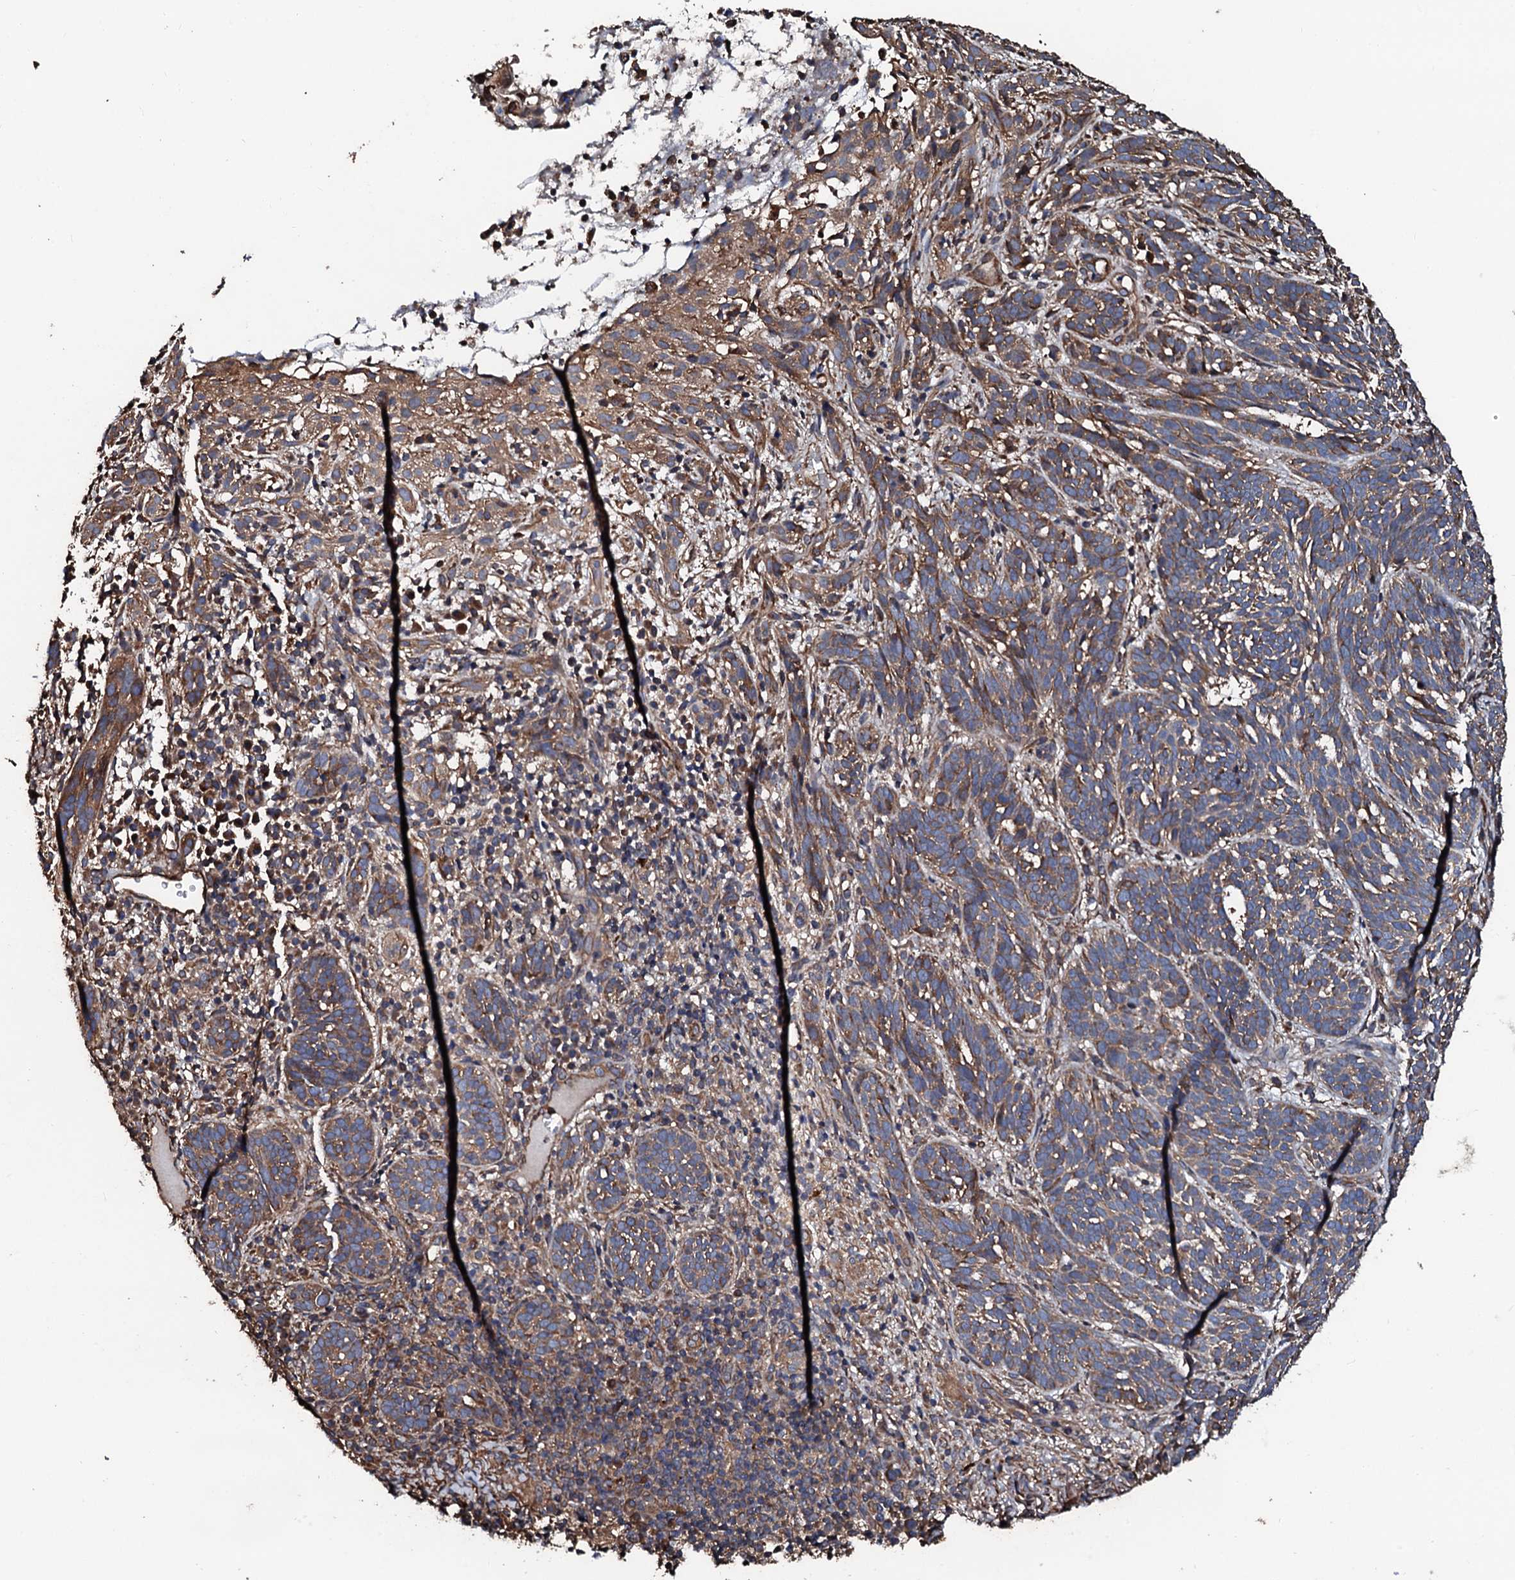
{"staining": {"intensity": "weak", "quantity": ">75%", "location": "cytoplasmic/membranous"}, "tissue": "skin cancer", "cell_type": "Tumor cells", "image_type": "cancer", "snomed": [{"axis": "morphology", "description": "Basal cell carcinoma"}, {"axis": "topography", "description": "Skin"}], "caption": "Immunohistochemical staining of skin cancer (basal cell carcinoma) shows low levels of weak cytoplasmic/membranous protein staining in approximately >75% of tumor cells.", "gene": "CKAP5", "patient": {"sex": "male", "age": 71}}